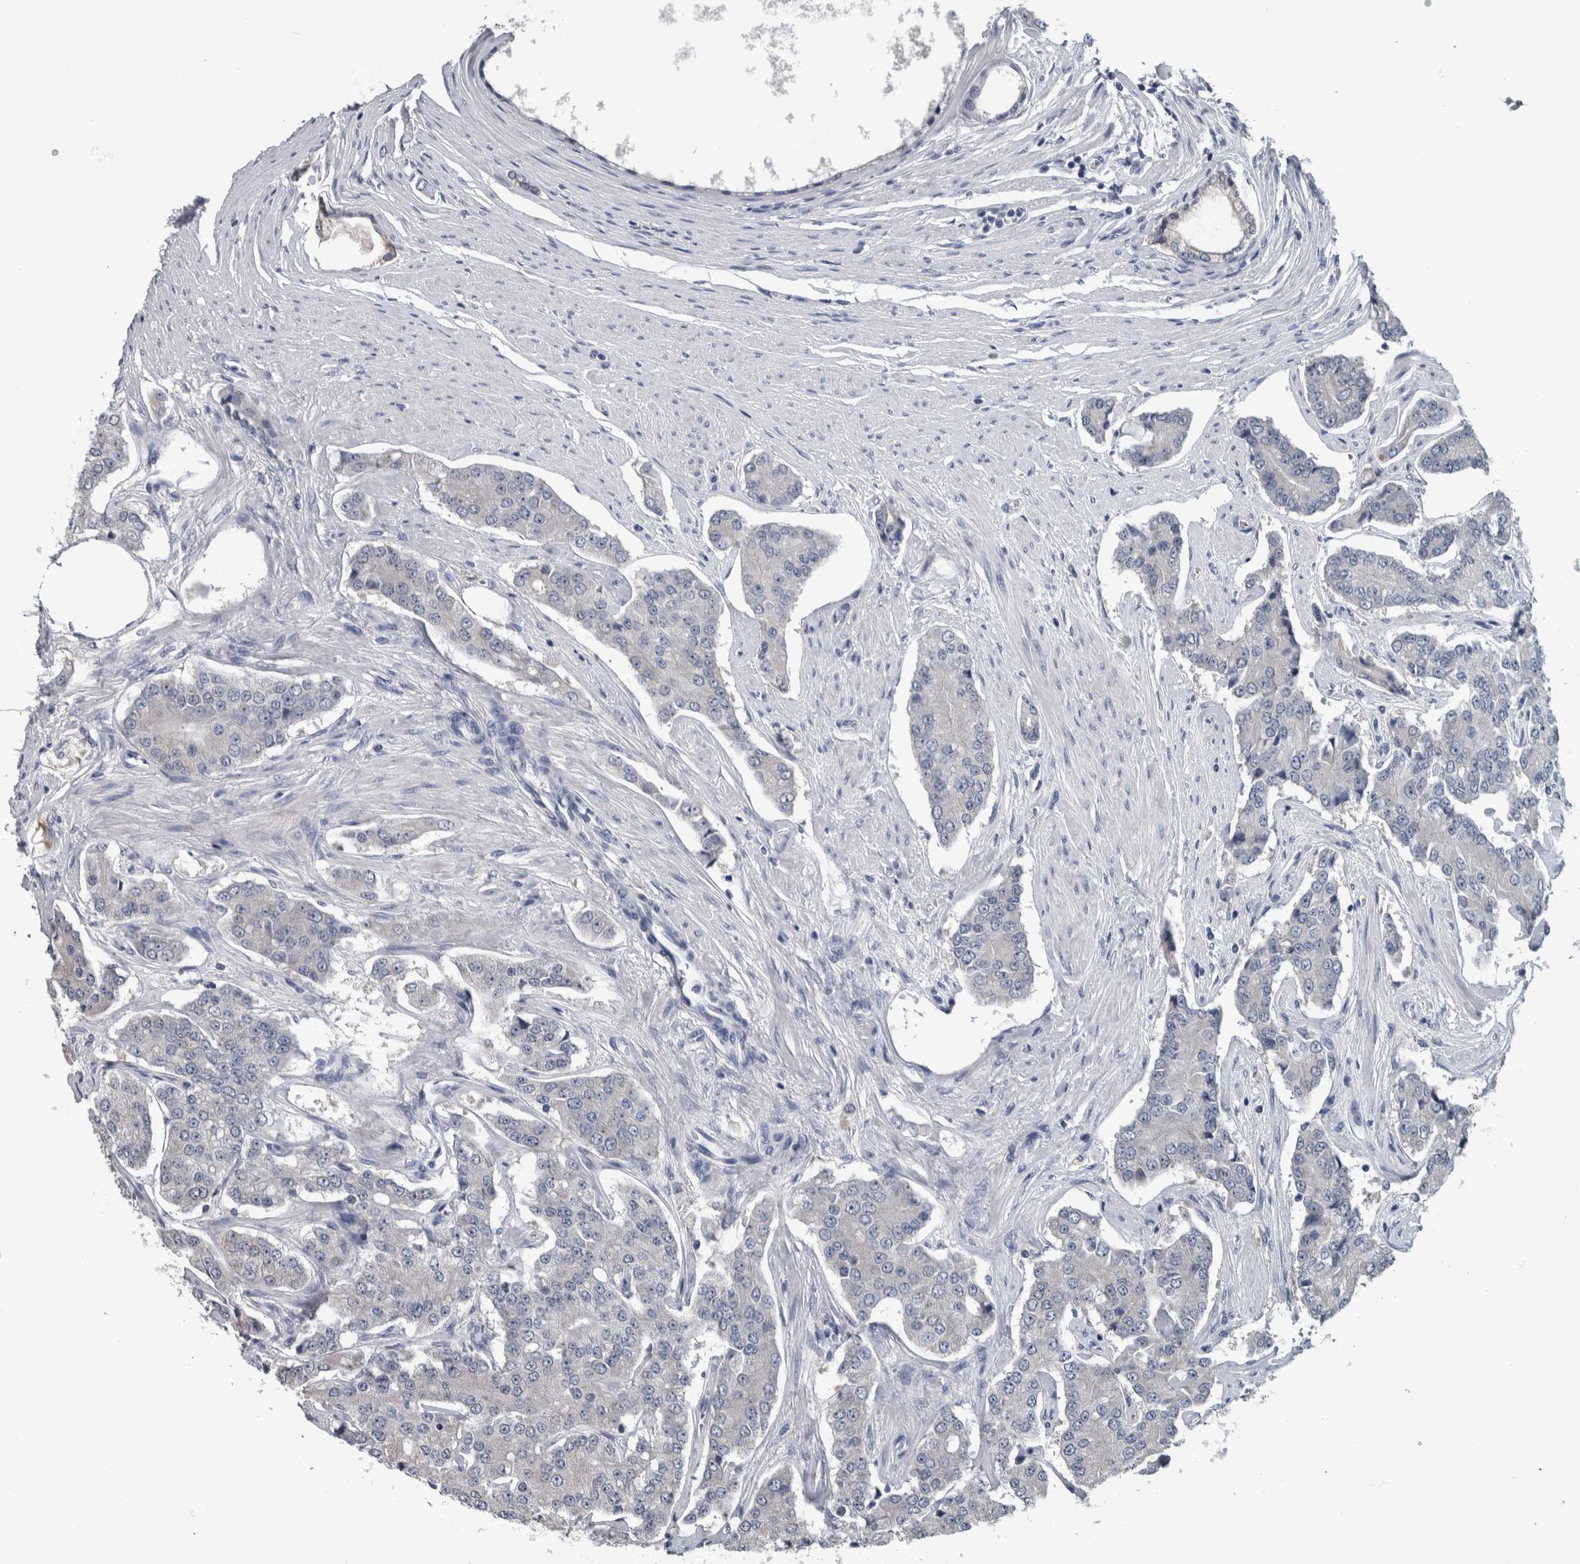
{"staining": {"intensity": "negative", "quantity": "none", "location": "none"}, "tissue": "prostate cancer", "cell_type": "Tumor cells", "image_type": "cancer", "snomed": [{"axis": "morphology", "description": "Adenocarcinoma, High grade"}, {"axis": "topography", "description": "Prostate"}], "caption": "Tumor cells show no significant protein staining in adenocarcinoma (high-grade) (prostate). (Stains: DAB immunohistochemistry with hematoxylin counter stain, Microscopy: brightfield microscopy at high magnification).", "gene": "CAVIN4", "patient": {"sex": "male", "age": 71}}